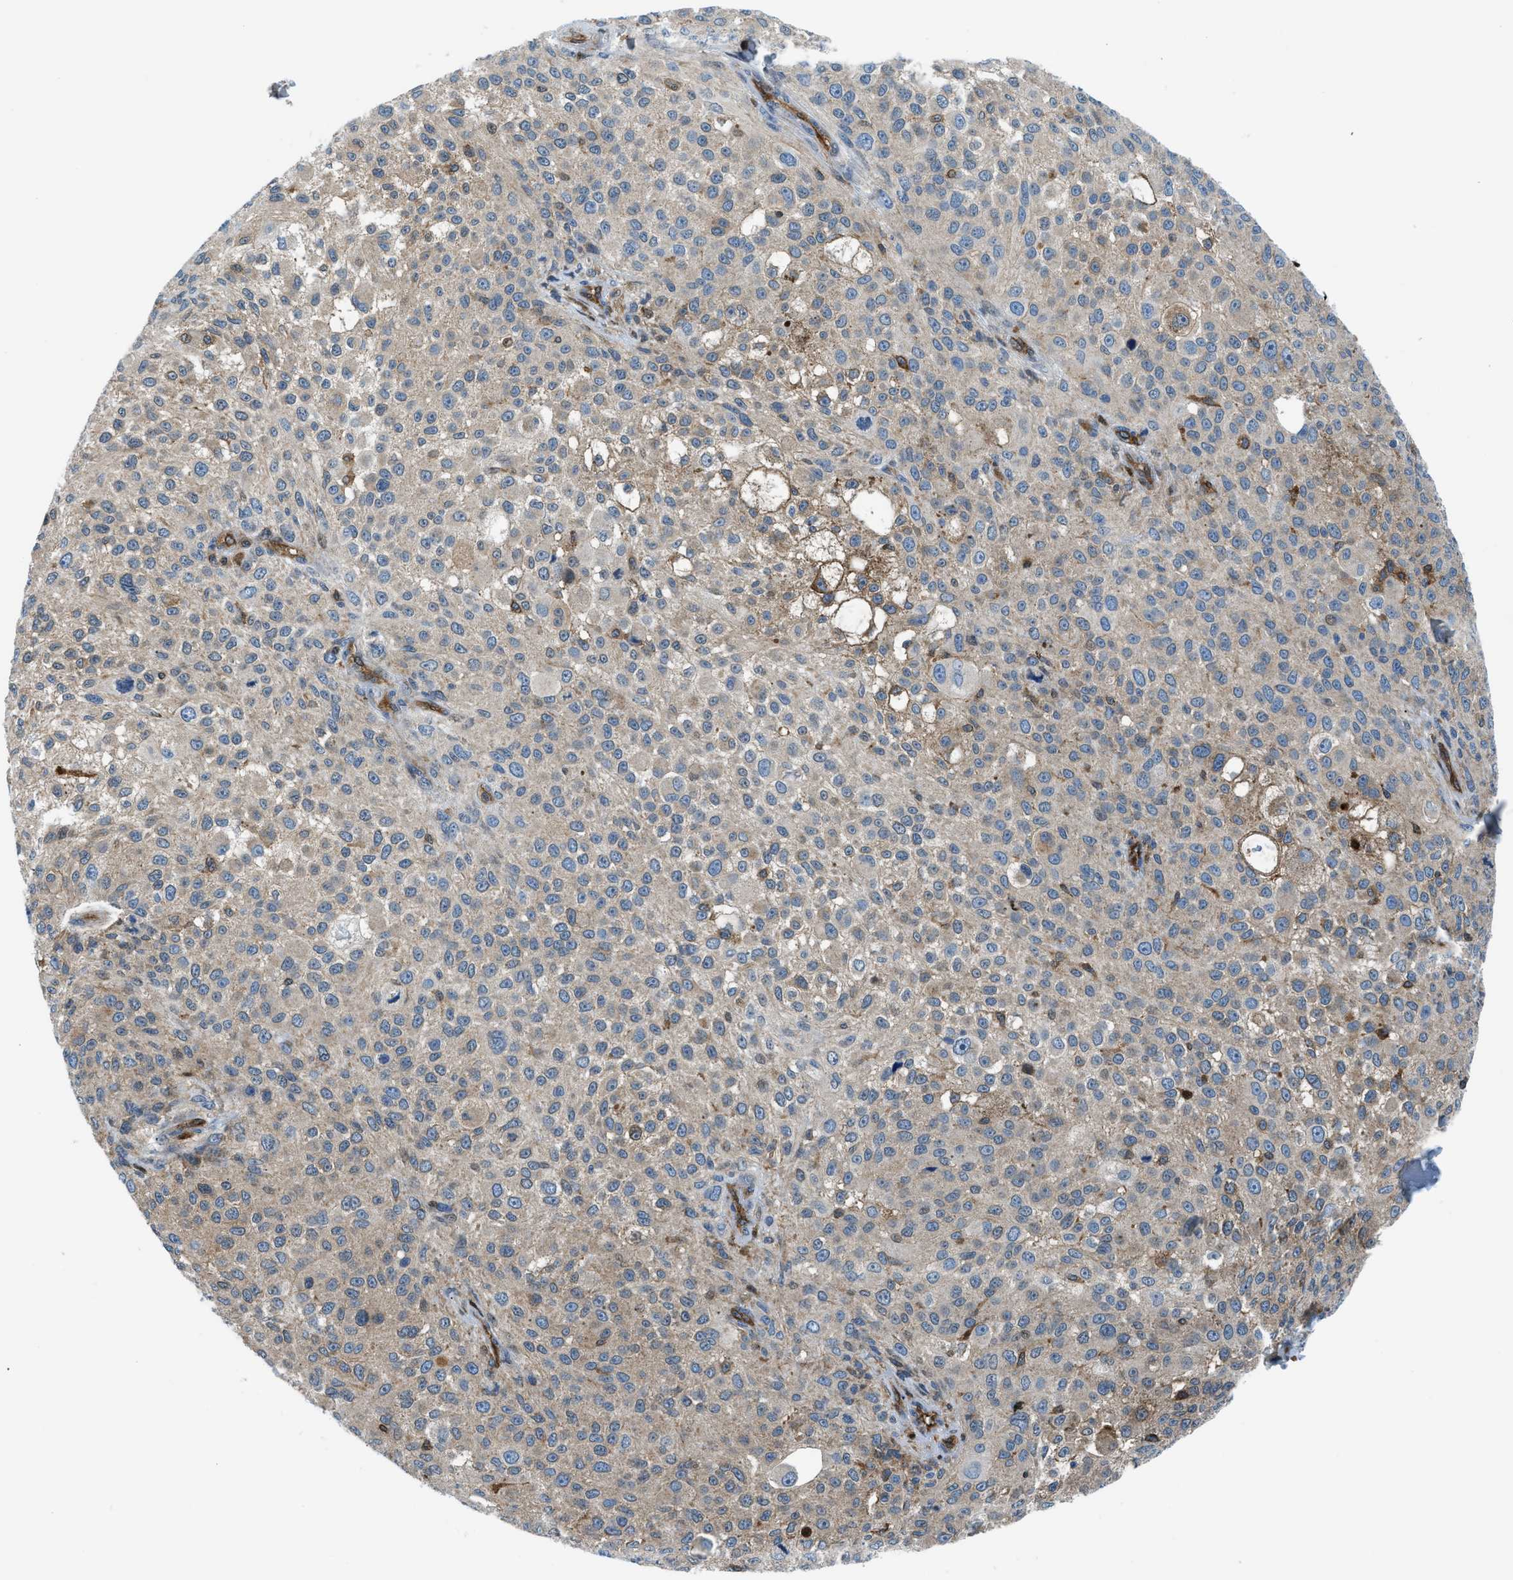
{"staining": {"intensity": "weak", "quantity": ">75%", "location": "cytoplasmic/membranous"}, "tissue": "melanoma", "cell_type": "Tumor cells", "image_type": "cancer", "snomed": [{"axis": "morphology", "description": "Necrosis, NOS"}, {"axis": "morphology", "description": "Malignant melanoma, NOS"}, {"axis": "topography", "description": "Skin"}], "caption": "Protein analysis of malignant melanoma tissue demonstrates weak cytoplasmic/membranous expression in approximately >75% of tumor cells.", "gene": "YWHAE", "patient": {"sex": "female", "age": 87}}